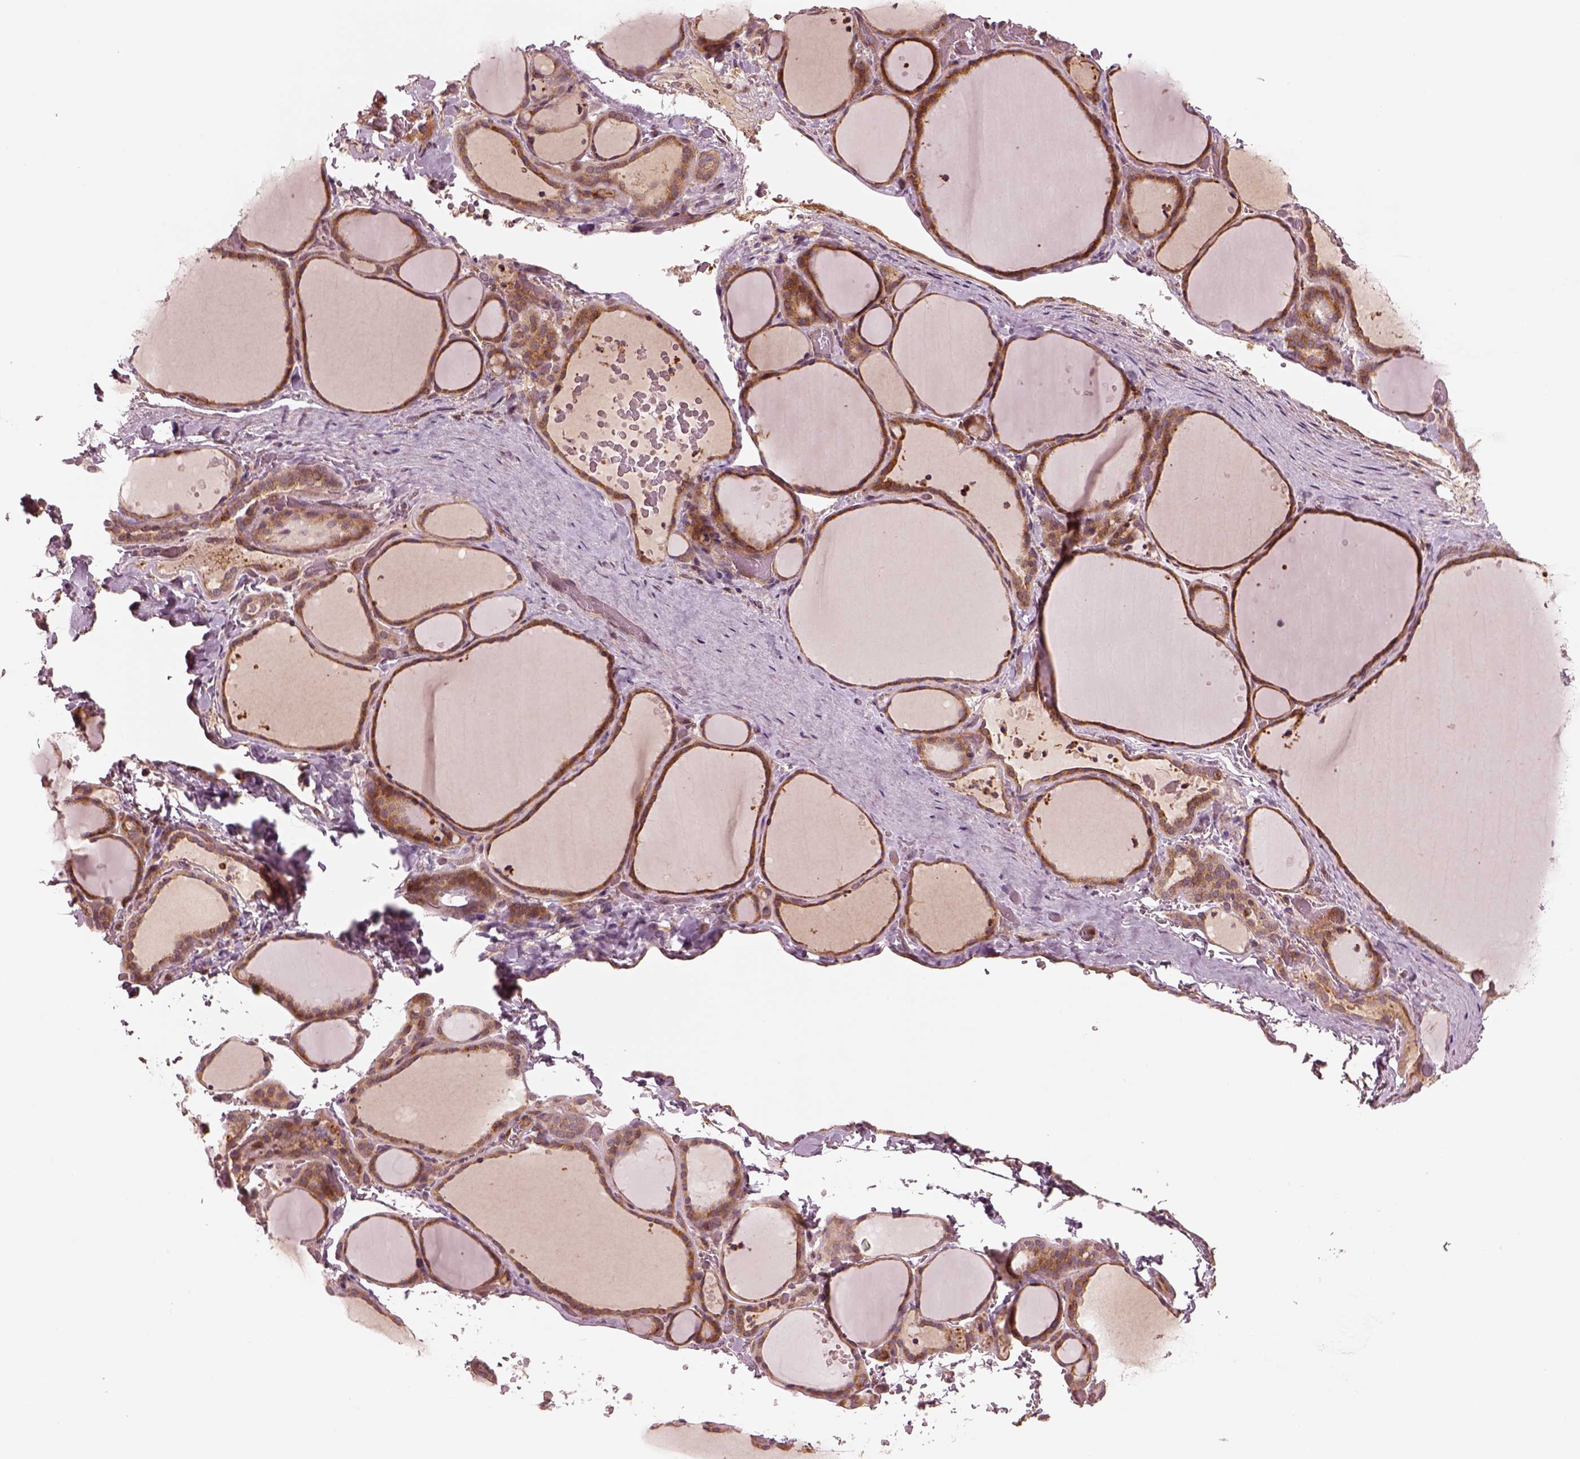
{"staining": {"intensity": "moderate", "quantity": "25%-75%", "location": "cytoplasmic/membranous"}, "tissue": "thyroid gland", "cell_type": "Glandular cells", "image_type": "normal", "snomed": [{"axis": "morphology", "description": "Normal tissue, NOS"}, {"axis": "topography", "description": "Thyroid gland"}], "caption": "The histopathology image displays a brown stain indicating the presence of a protein in the cytoplasmic/membranous of glandular cells in thyroid gland.", "gene": "ASCC2", "patient": {"sex": "female", "age": 36}}